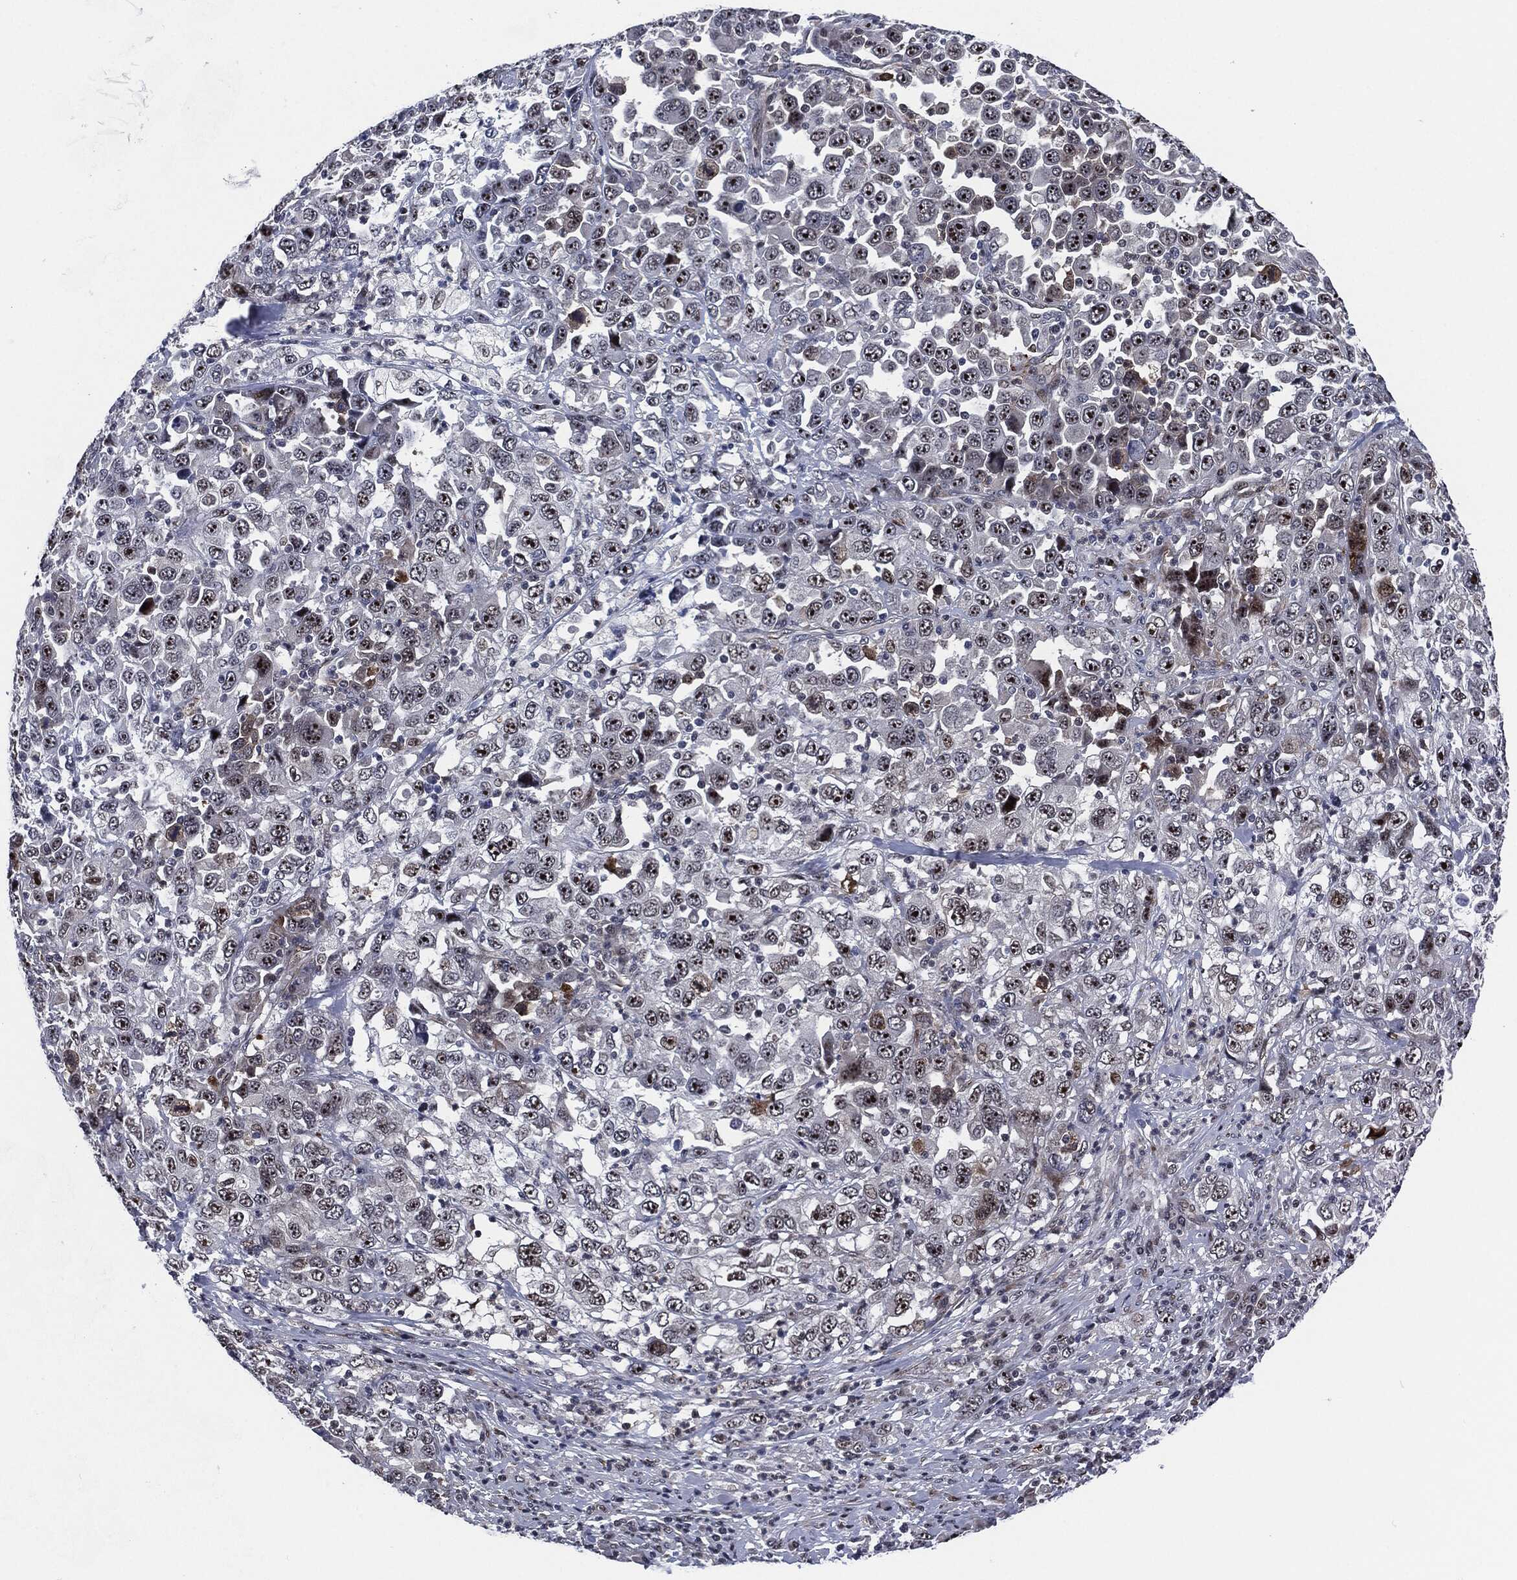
{"staining": {"intensity": "strong", "quantity": "25%-75%", "location": "nuclear"}, "tissue": "stomach cancer", "cell_type": "Tumor cells", "image_type": "cancer", "snomed": [{"axis": "morphology", "description": "Normal tissue, NOS"}, {"axis": "morphology", "description": "Adenocarcinoma, NOS"}, {"axis": "topography", "description": "Stomach, upper"}, {"axis": "topography", "description": "Stomach"}], "caption": "Human stomach adenocarcinoma stained with a brown dye demonstrates strong nuclear positive staining in approximately 25%-75% of tumor cells.", "gene": "AKT2", "patient": {"sex": "male", "age": 59}}